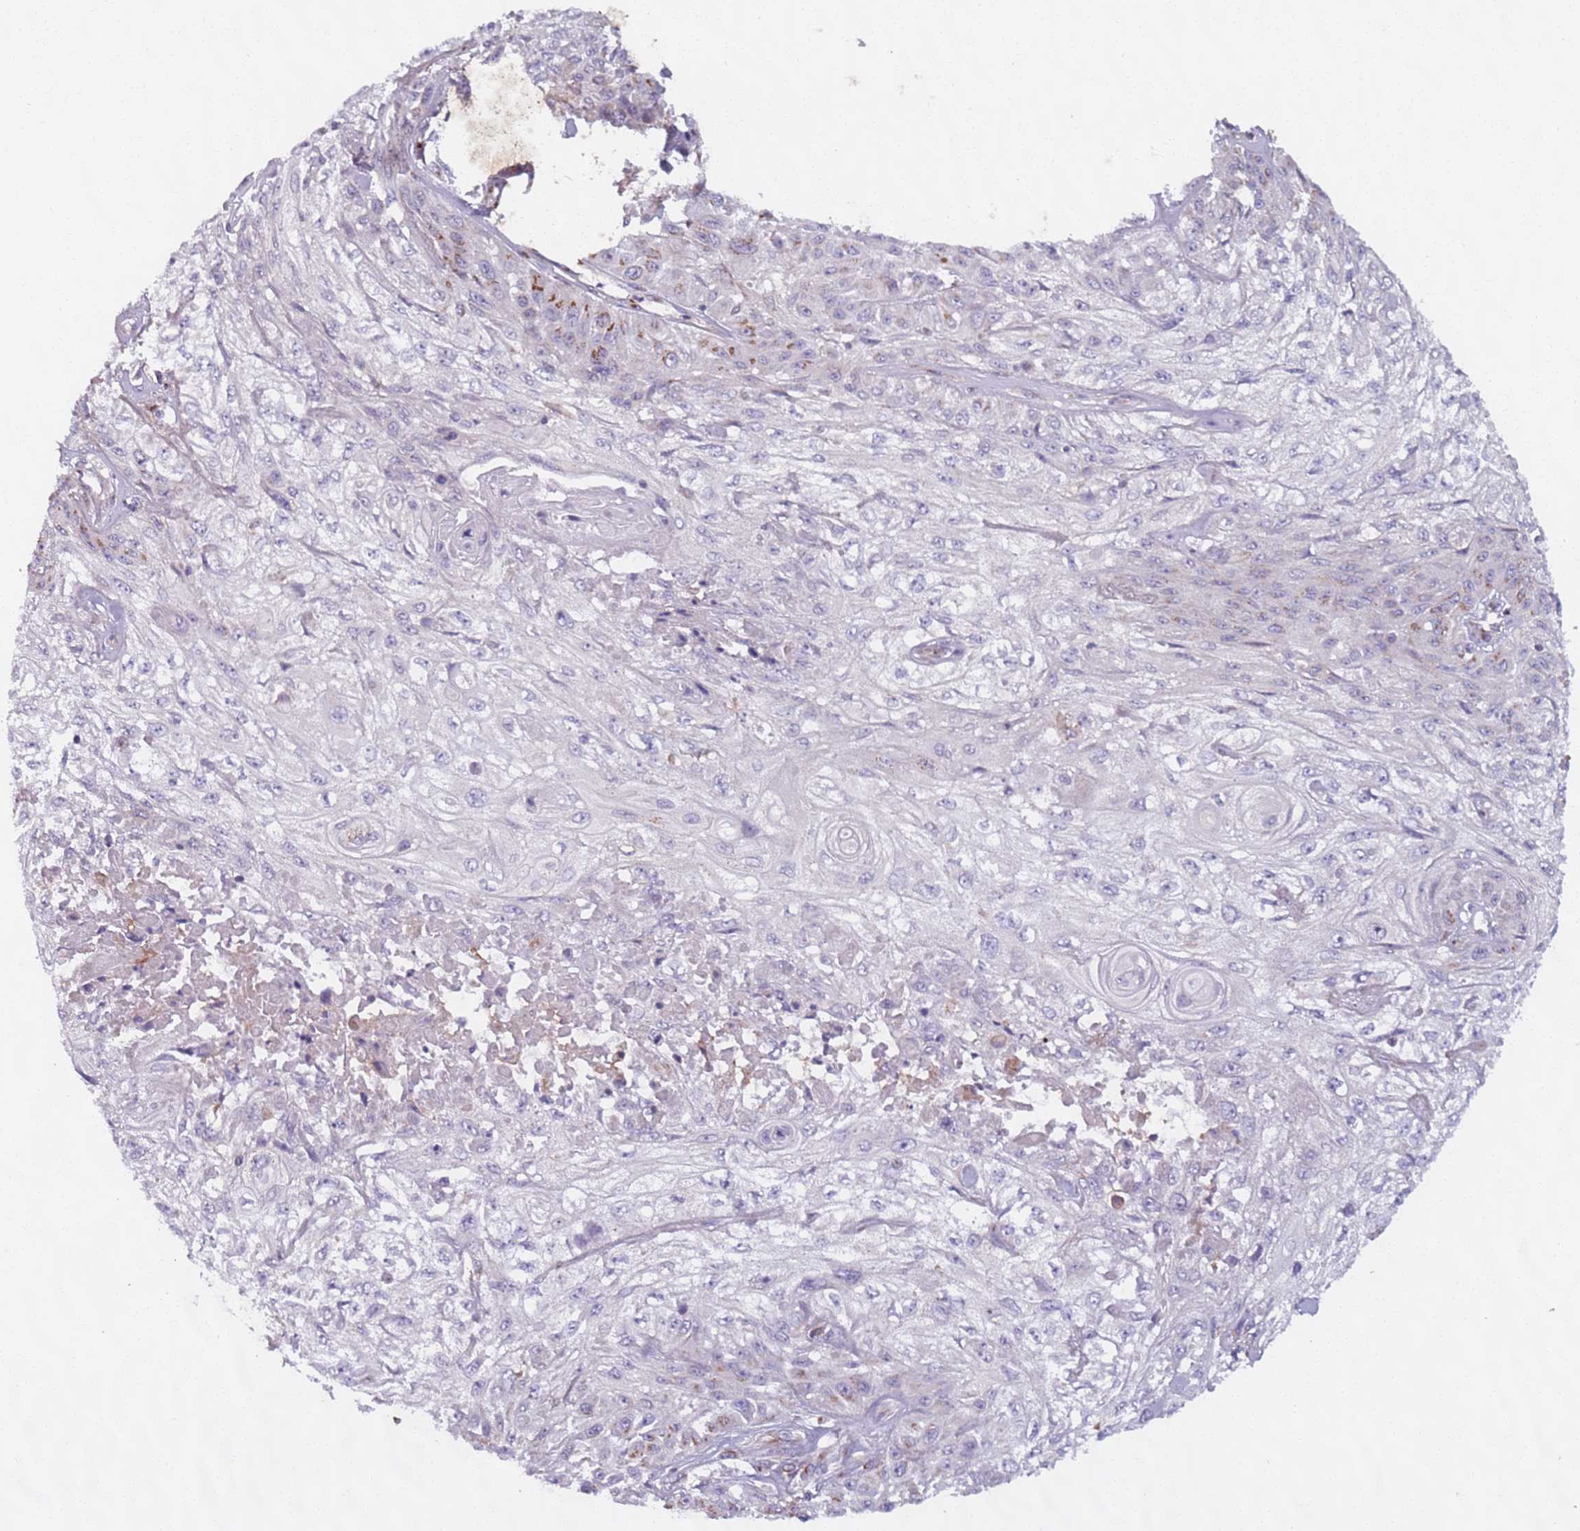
{"staining": {"intensity": "negative", "quantity": "none", "location": "none"}, "tissue": "skin cancer", "cell_type": "Tumor cells", "image_type": "cancer", "snomed": [{"axis": "morphology", "description": "Squamous cell carcinoma, NOS"}, {"axis": "morphology", "description": "Squamous cell carcinoma, metastatic, NOS"}, {"axis": "topography", "description": "Skin"}, {"axis": "topography", "description": "Lymph node"}], "caption": "Tumor cells are negative for protein expression in human metastatic squamous cell carcinoma (skin).", "gene": "AKTIP", "patient": {"sex": "male", "age": 75}}